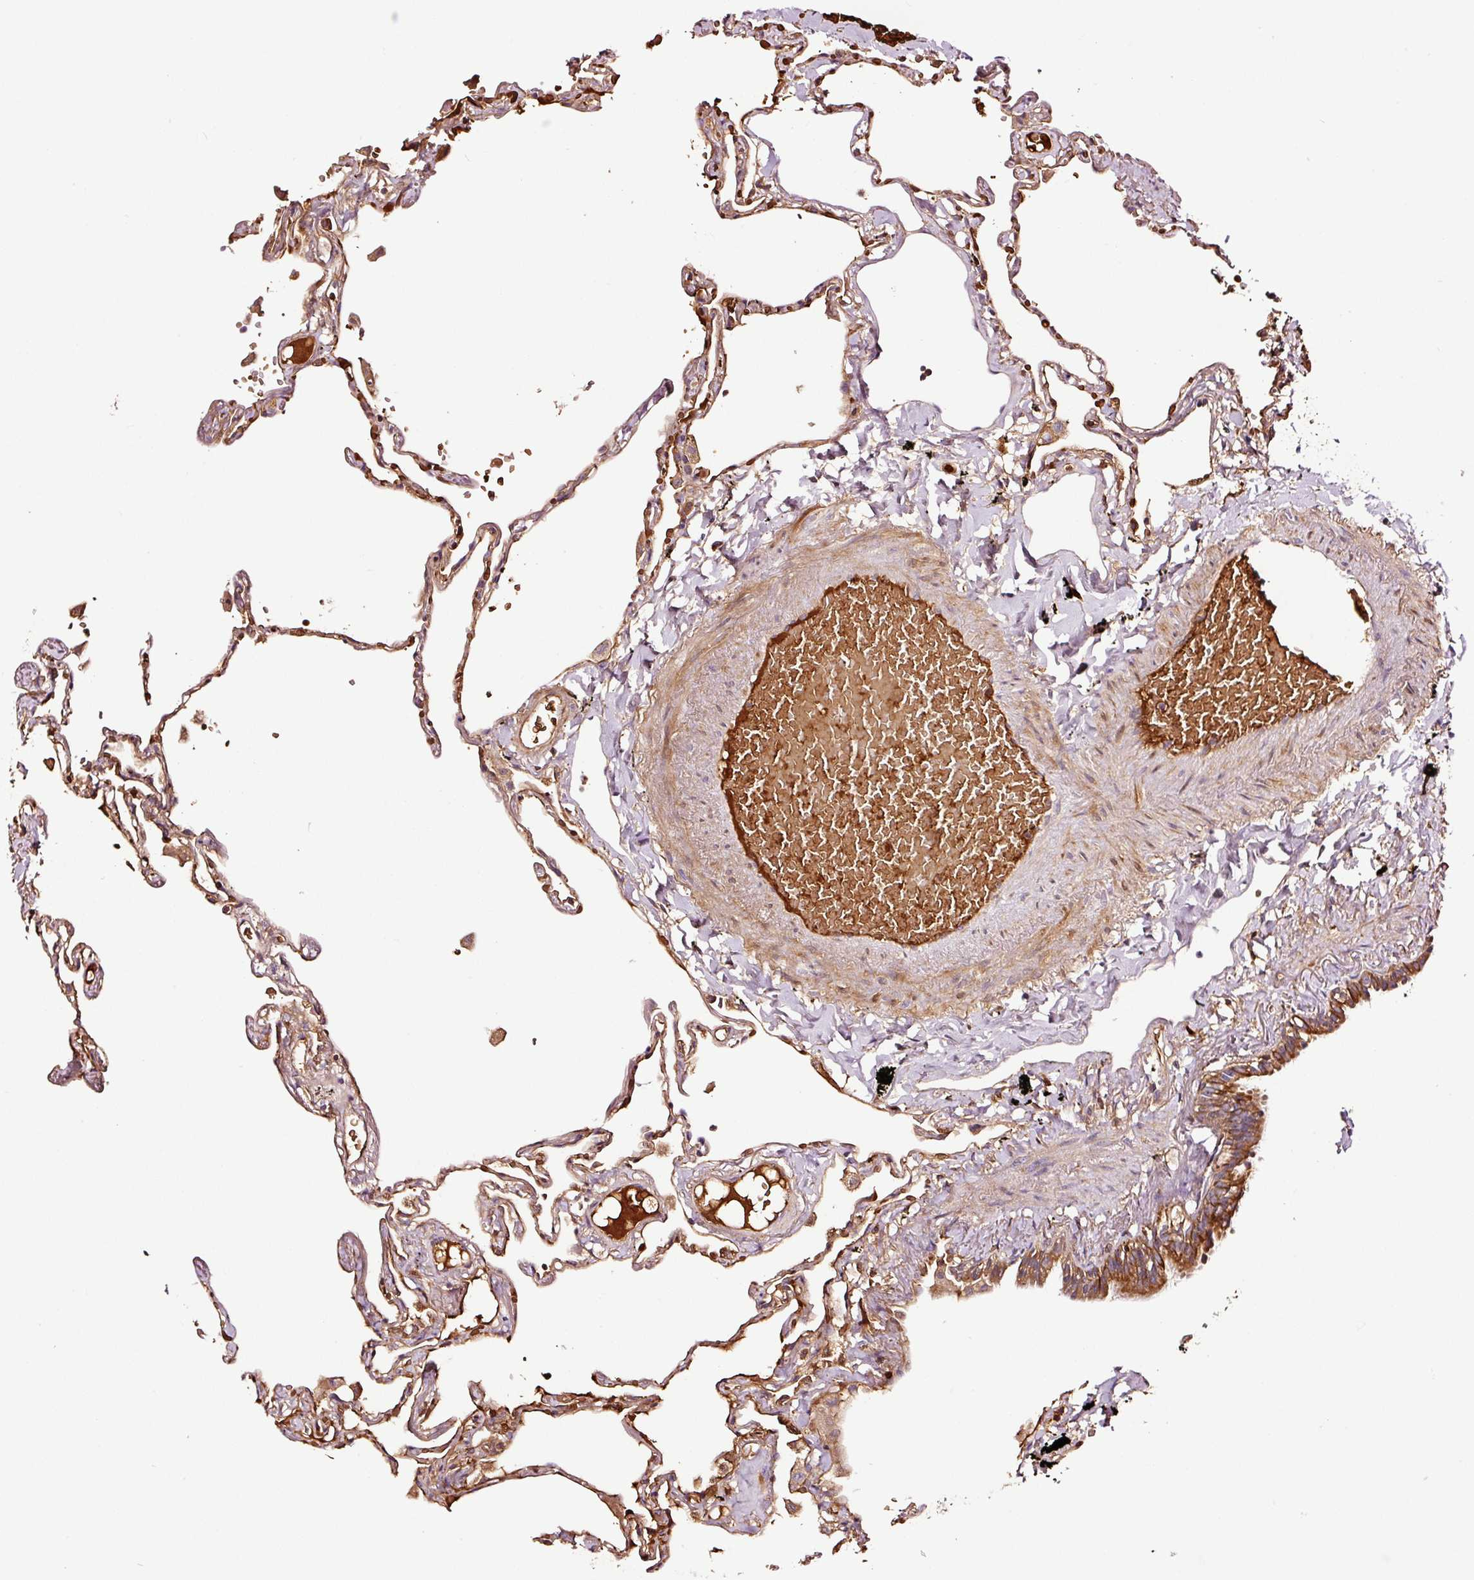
{"staining": {"intensity": "moderate", "quantity": ">75%", "location": "cytoplasmic/membranous"}, "tissue": "lung", "cell_type": "Alveolar cells", "image_type": "normal", "snomed": [{"axis": "morphology", "description": "Normal tissue, NOS"}, {"axis": "topography", "description": "Lung"}], "caption": "Moderate cytoplasmic/membranous expression is identified in approximately >75% of alveolar cells in normal lung.", "gene": "PGLYRP2", "patient": {"sex": "female", "age": 67}}